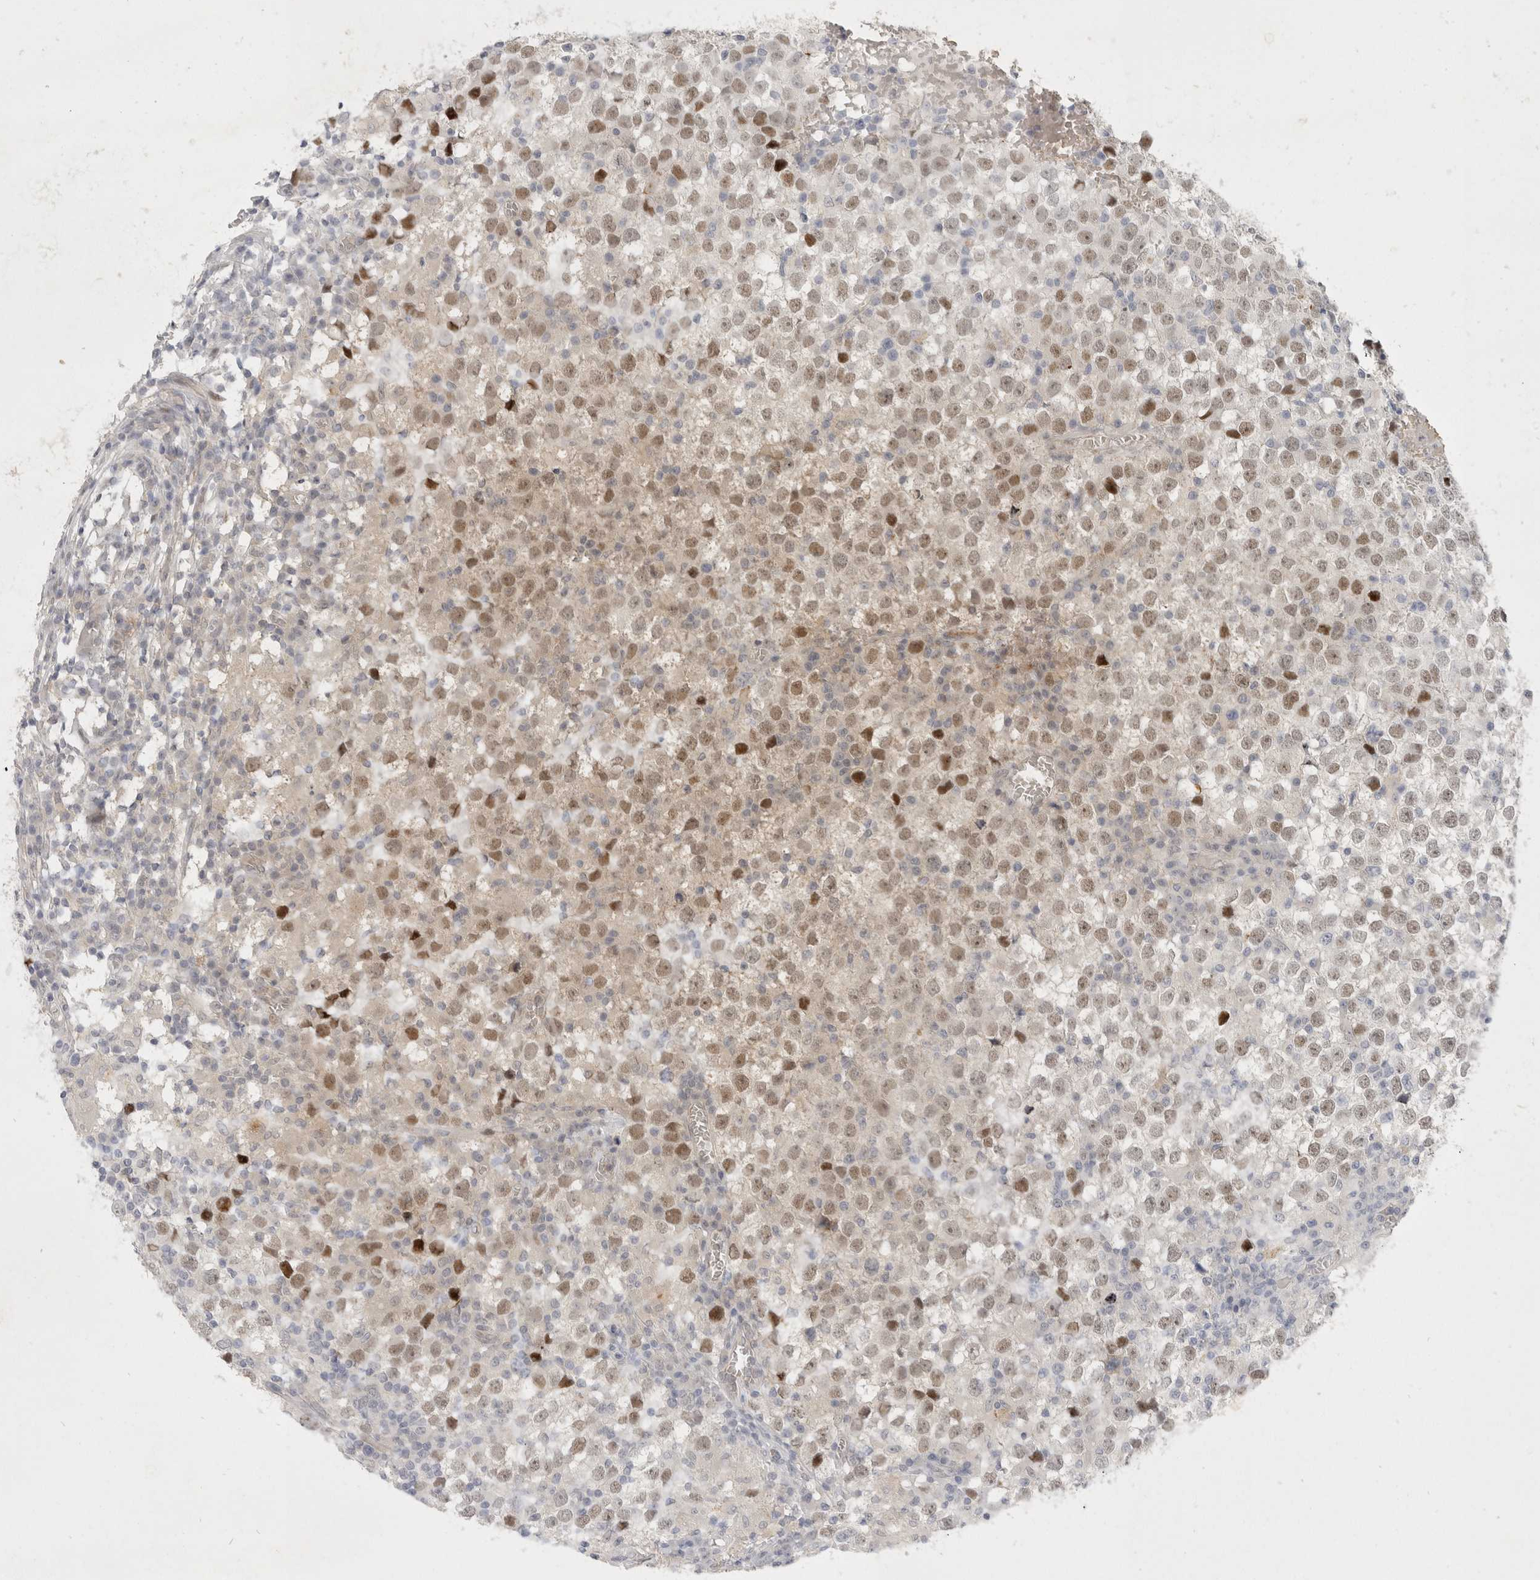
{"staining": {"intensity": "moderate", "quantity": "25%-75%", "location": "nuclear"}, "tissue": "testis cancer", "cell_type": "Tumor cells", "image_type": "cancer", "snomed": [{"axis": "morphology", "description": "Seminoma, NOS"}, {"axis": "topography", "description": "Testis"}], "caption": "Immunohistochemical staining of human testis seminoma demonstrates medium levels of moderate nuclear expression in approximately 25%-75% of tumor cells.", "gene": "TOM1L2", "patient": {"sex": "male", "age": 65}}